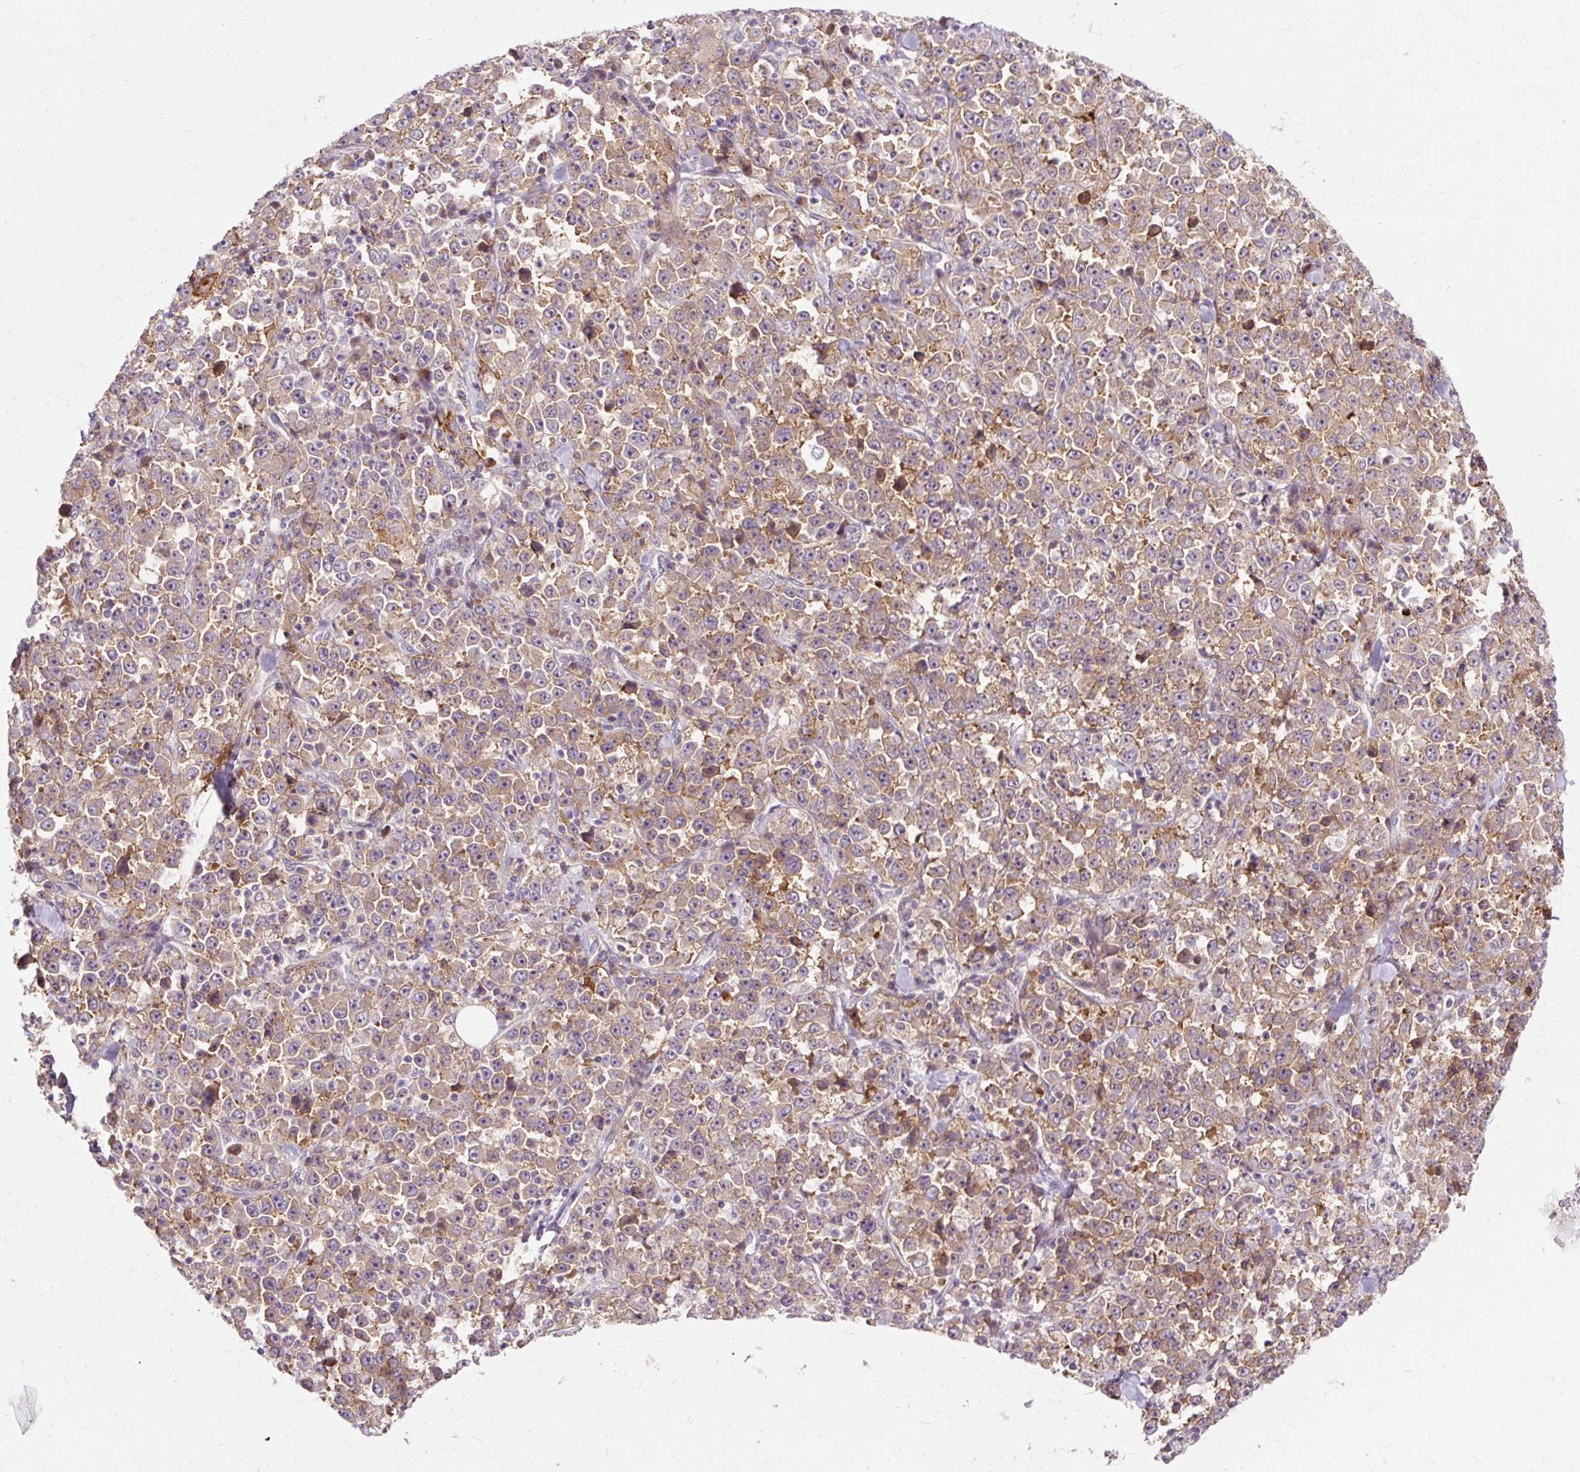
{"staining": {"intensity": "weak", "quantity": "<25%", "location": "cytoplasmic/membranous"}, "tissue": "stomach cancer", "cell_type": "Tumor cells", "image_type": "cancer", "snomed": [{"axis": "morphology", "description": "Normal tissue, NOS"}, {"axis": "morphology", "description": "Adenocarcinoma, NOS"}, {"axis": "topography", "description": "Stomach, upper"}, {"axis": "topography", "description": "Stomach"}], "caption": "Immunohistochemistry of adenocarcinoma (stomach) shows no expression in tumor cells.", "gene": "GEMIN2", "patient": {"sex": "male", "age": 59}}